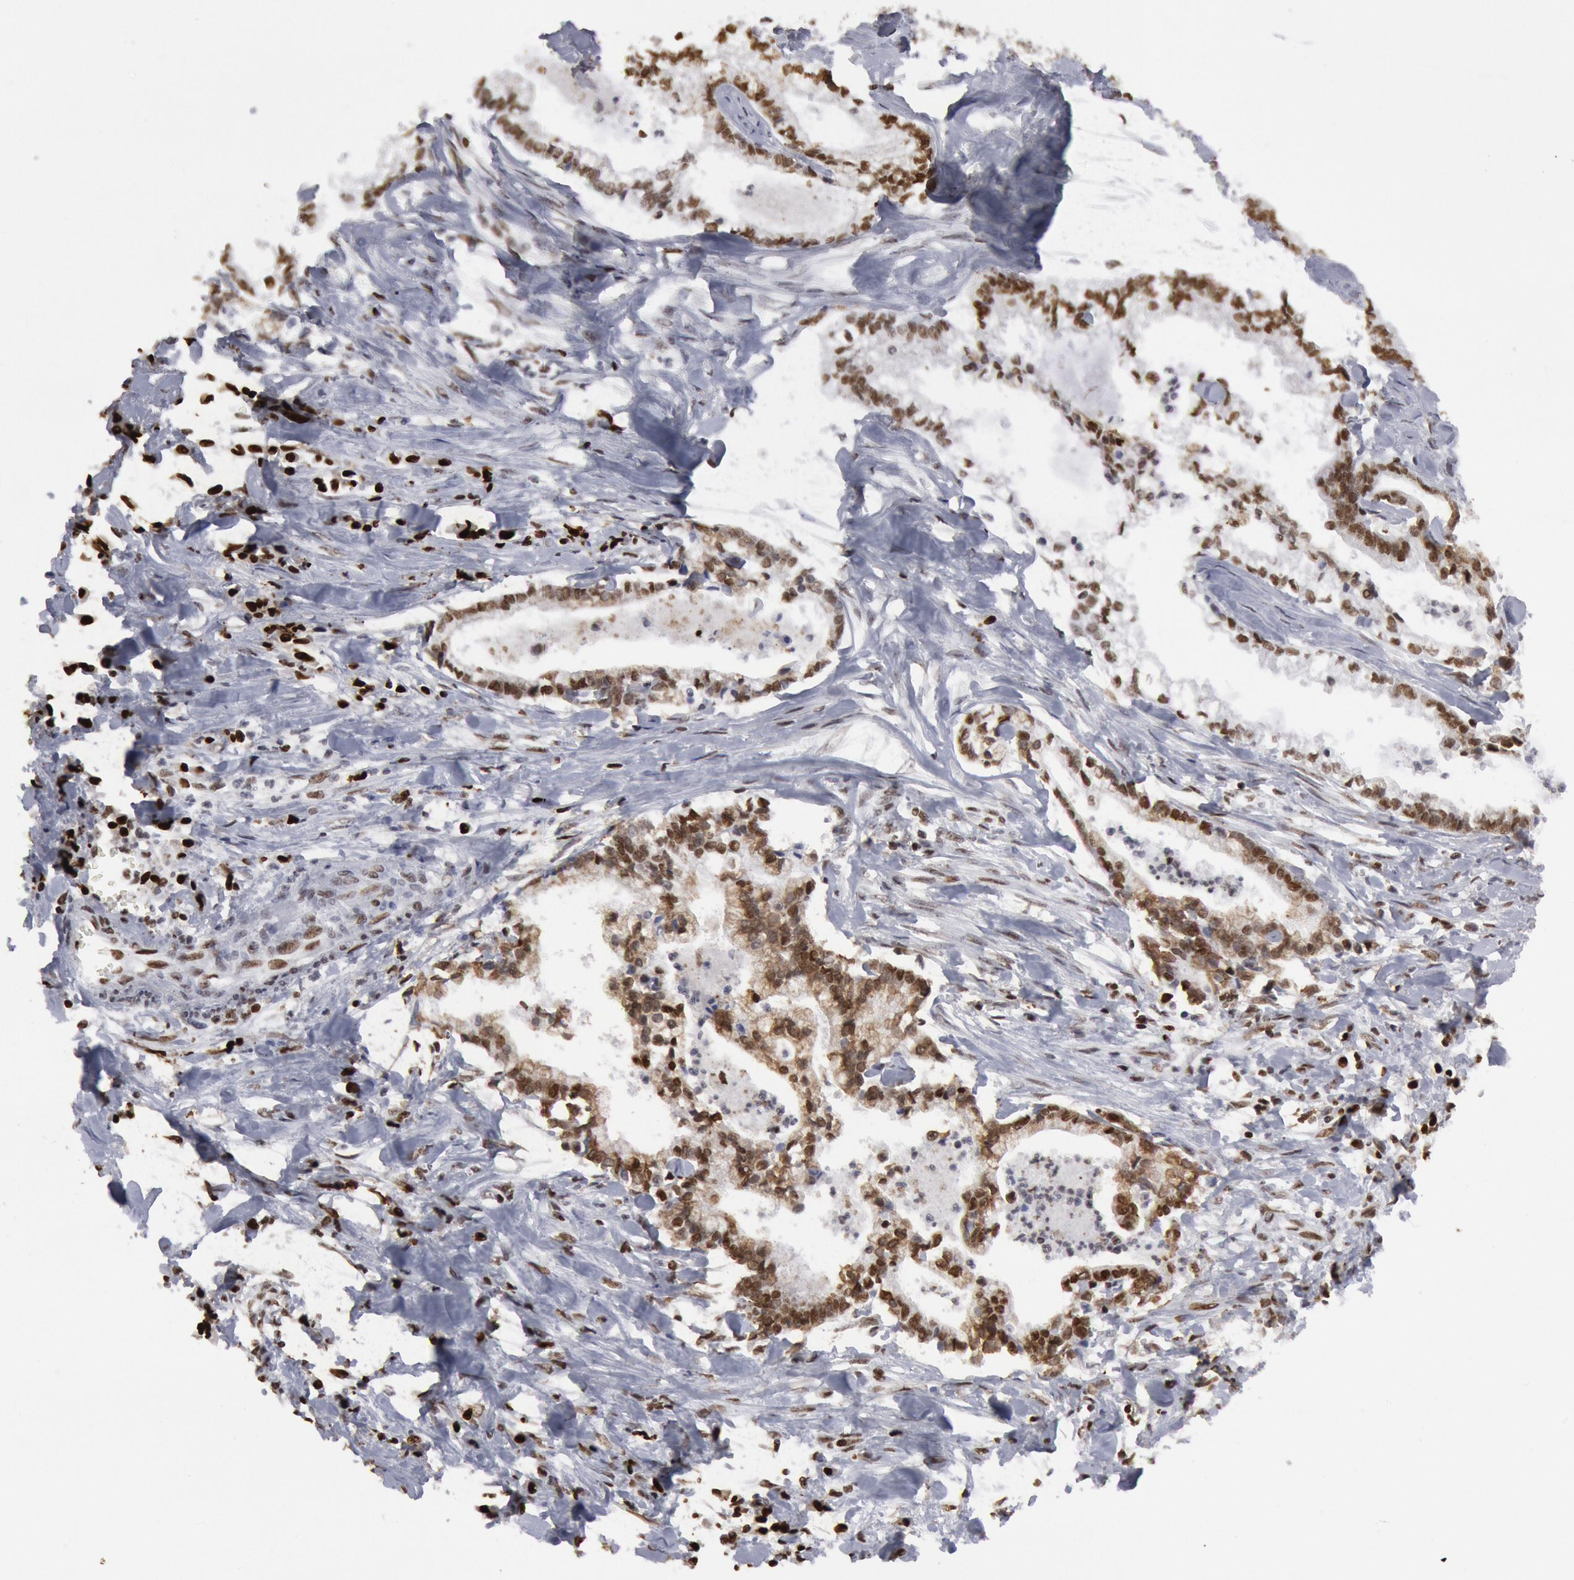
{"staining": {"intensity": "strong", "quantity": ">75%", "location": "nuclear"}, "tissue": "liver cancer", "cell_type": "Tumor cells", "image_type": "cancer", "snomed": [{"axis": "morphology", "description": "Cholangiocarcinoma"}, {"axis": "topography", "description": "Liver"}], "caption": "Cholangiocarcinoma (liver) tissue shows strong nuclear positivity in about >75% of tumor cells, visualized by immunohistochemistry.", "gene": "SUB1", "patient": {"sex": "male", "age": 57}}